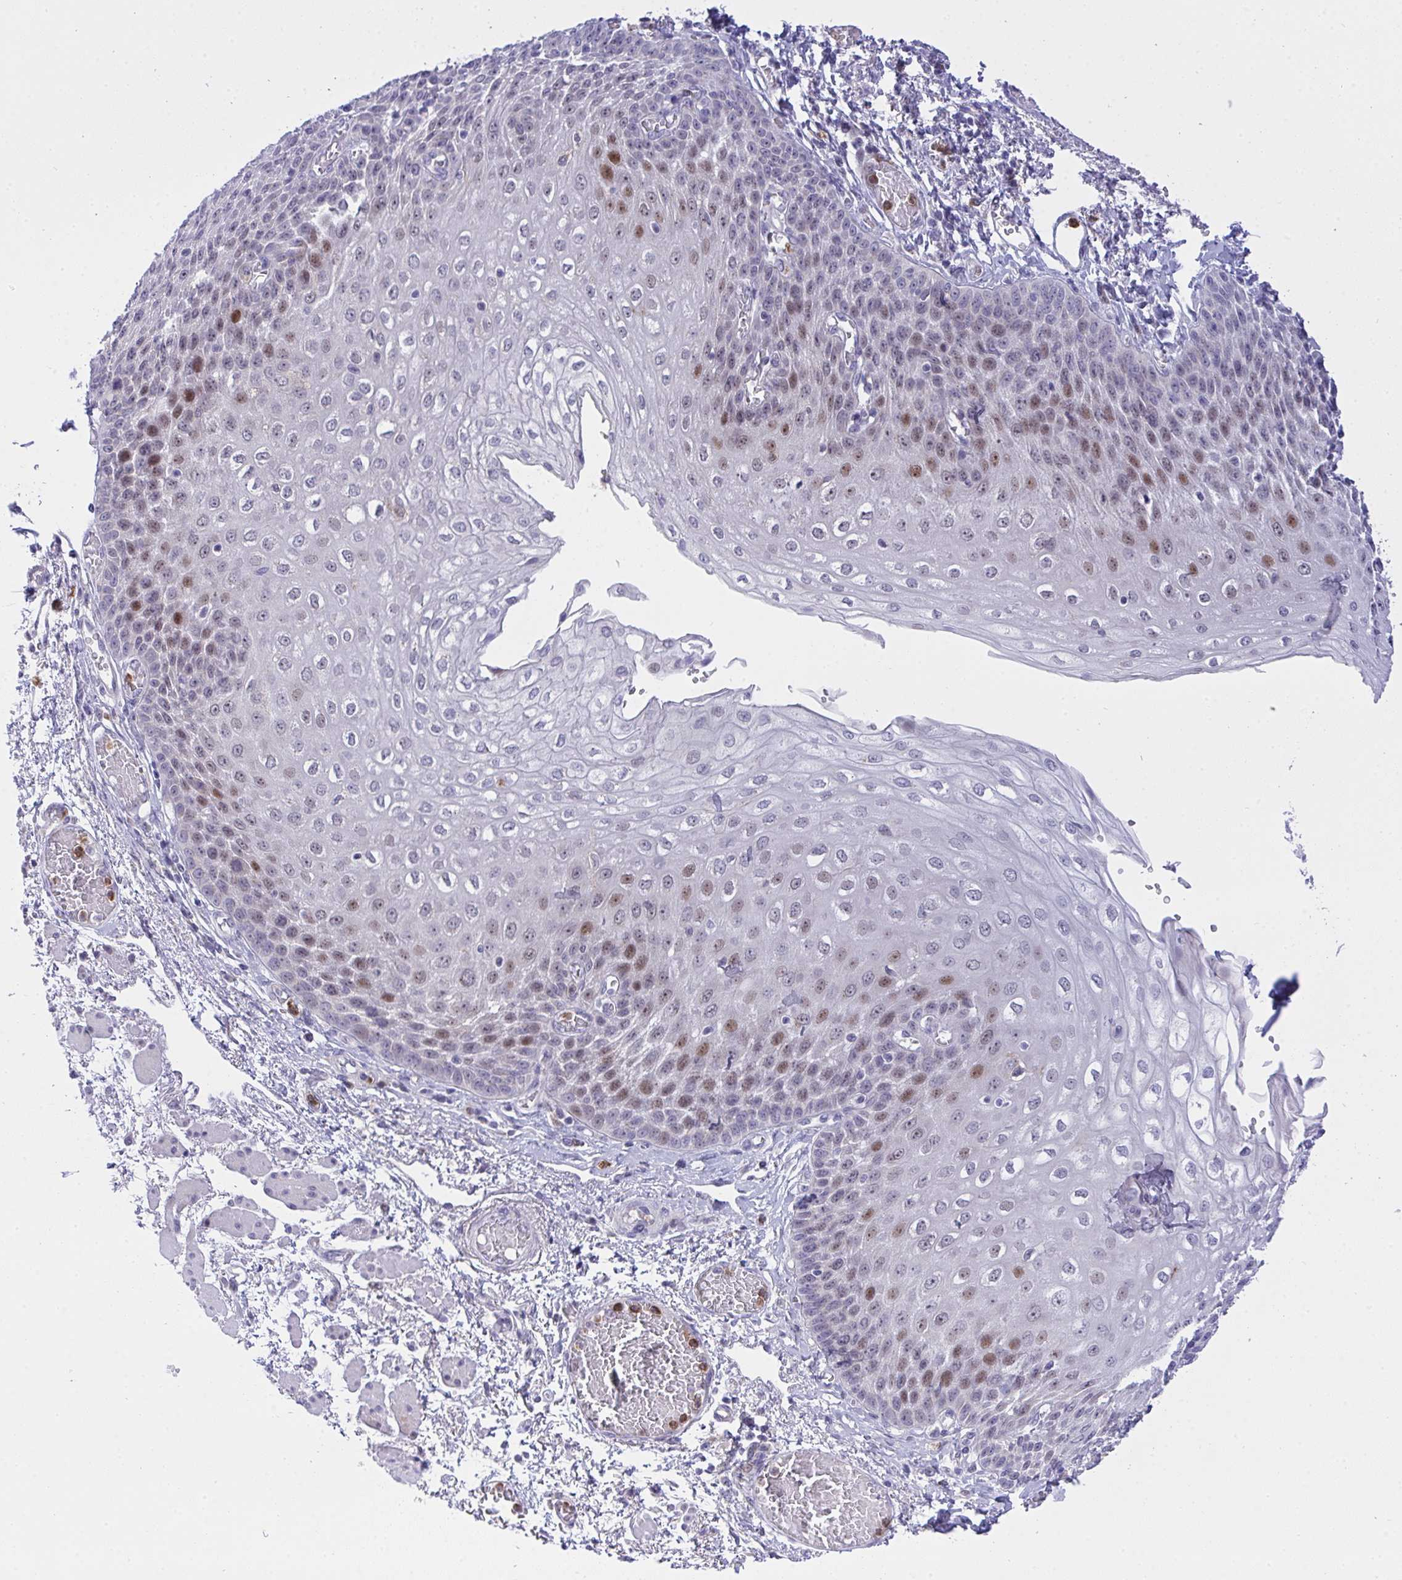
{"staining": {"intensity": "moderate", "quantity": "25%-75%", "location": "cytoplasmic/membranous,nuclear"}, "tissue": "esophagus", "cell_type": "Squamous epithelial cells", "image_type": "normal", "snomed": [{"axis": "morphology", "description": "Normal tissue, NOS"}, {"axis": "morphology", "description": "Adenocarcinoma, NOS"}, {"axis": "topography", "description": "Esophagus"}], "caption": "Approximately 25%-75% of squamous epithelial cells in benign human esophagus demonstrate moderate cytoplasmic/membranous,nuclear protein staining as visualized by brown immunohistochemical staining.", "gene": "ZNF554", "patient": {"sex": "male", "age": 81}}